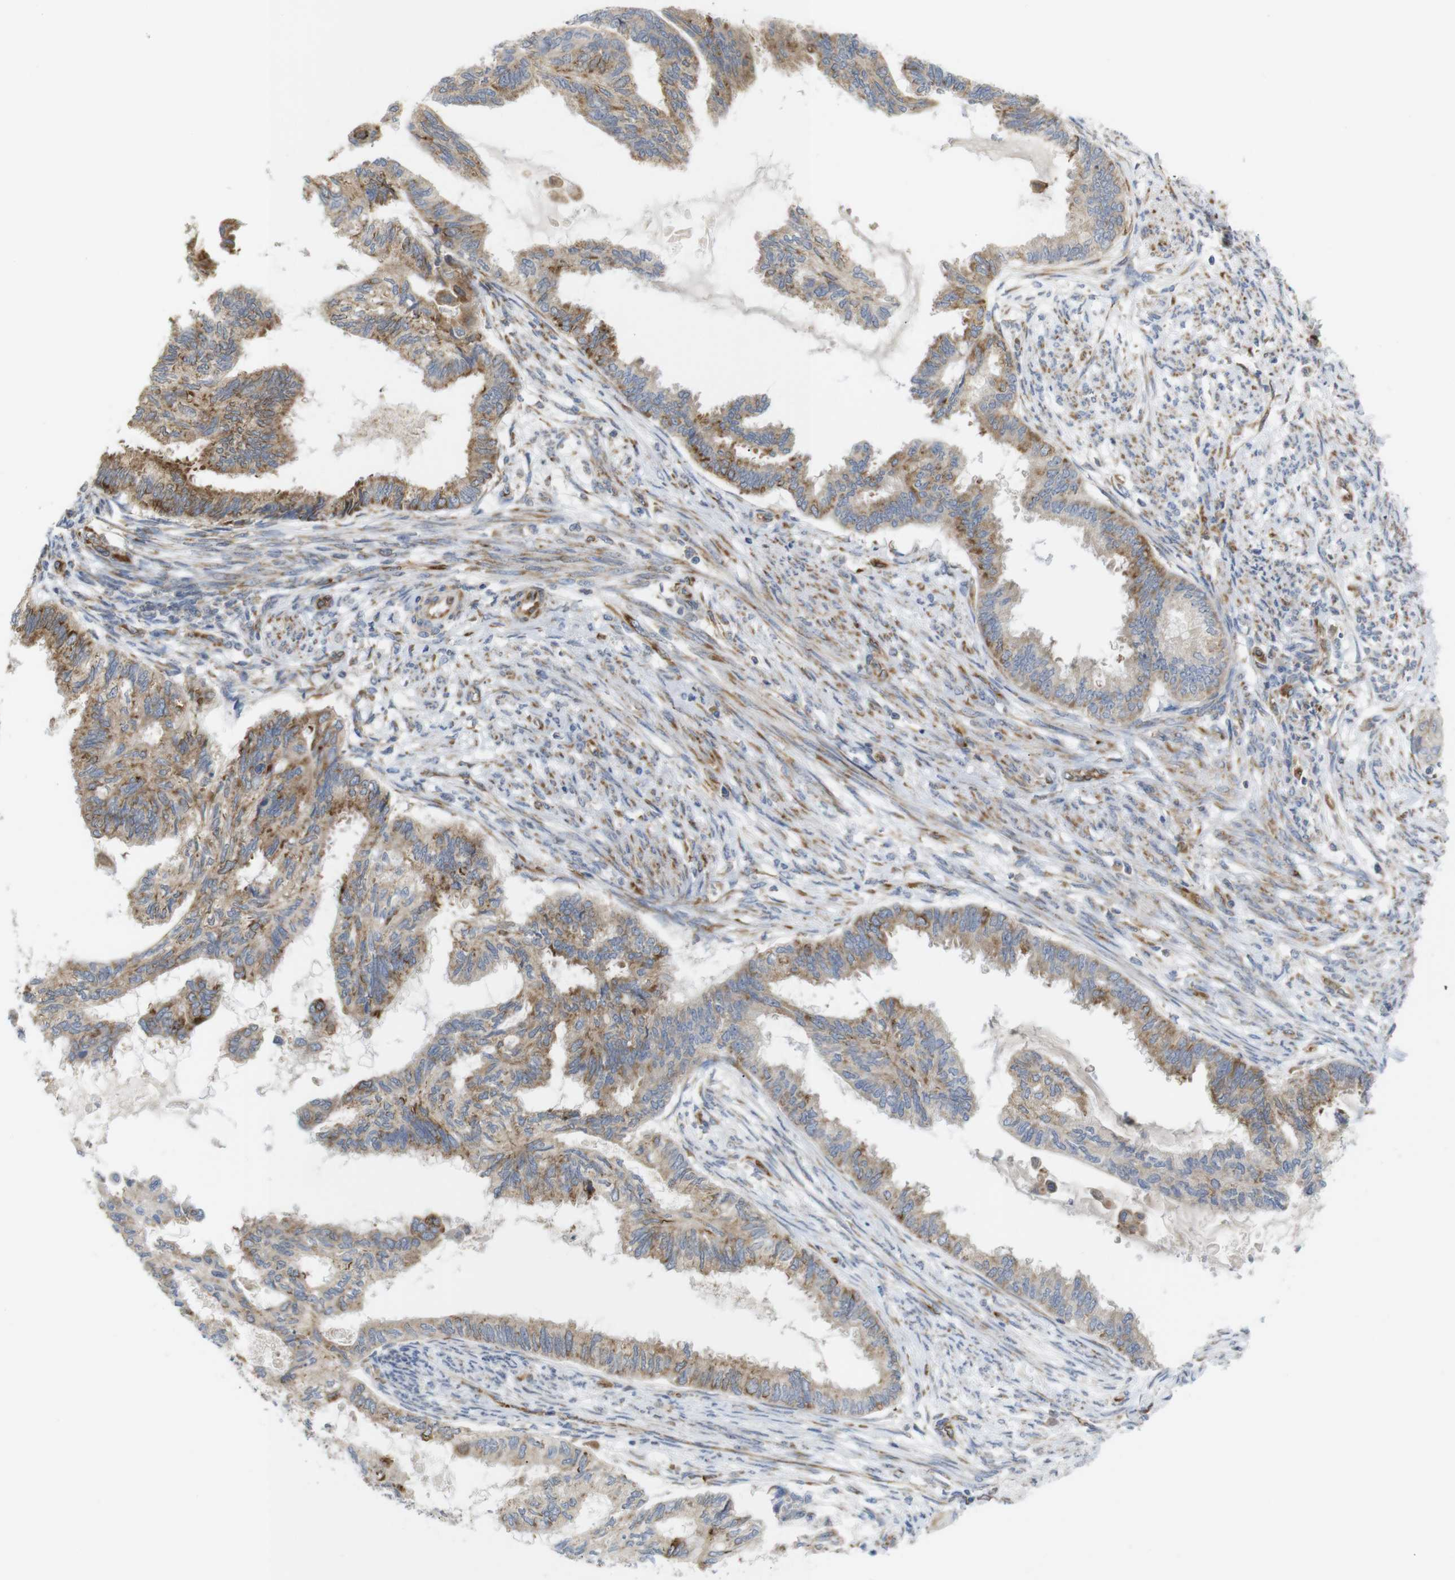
{"staining": {"intensity": "moderate", "quantity": "25%-75%", "location": "cytoplasmic/membranous"}, "tissue": "cervical cancer", "cell_type": "Tumor cells", "image_type": "cancer", "snomed": [{"axis": "morphology", "description": "Normal tissue, NOS"}, {"axis": "morphology", "description": "Adenocarcinoma, NOS"}, {"axis": "topography", "description": "Cervix"}, {"axis": "topography", "description": "Endometrium"}], "caption": "This micrograph displays immunohistochemistry staining of cervical cancer, with medium moderate cytoplasmic/membranous positivity in approximately 25%-75% of tumor cells.", "gene": "PCNX2", "patient": {"sex": "female", "age": 86}}